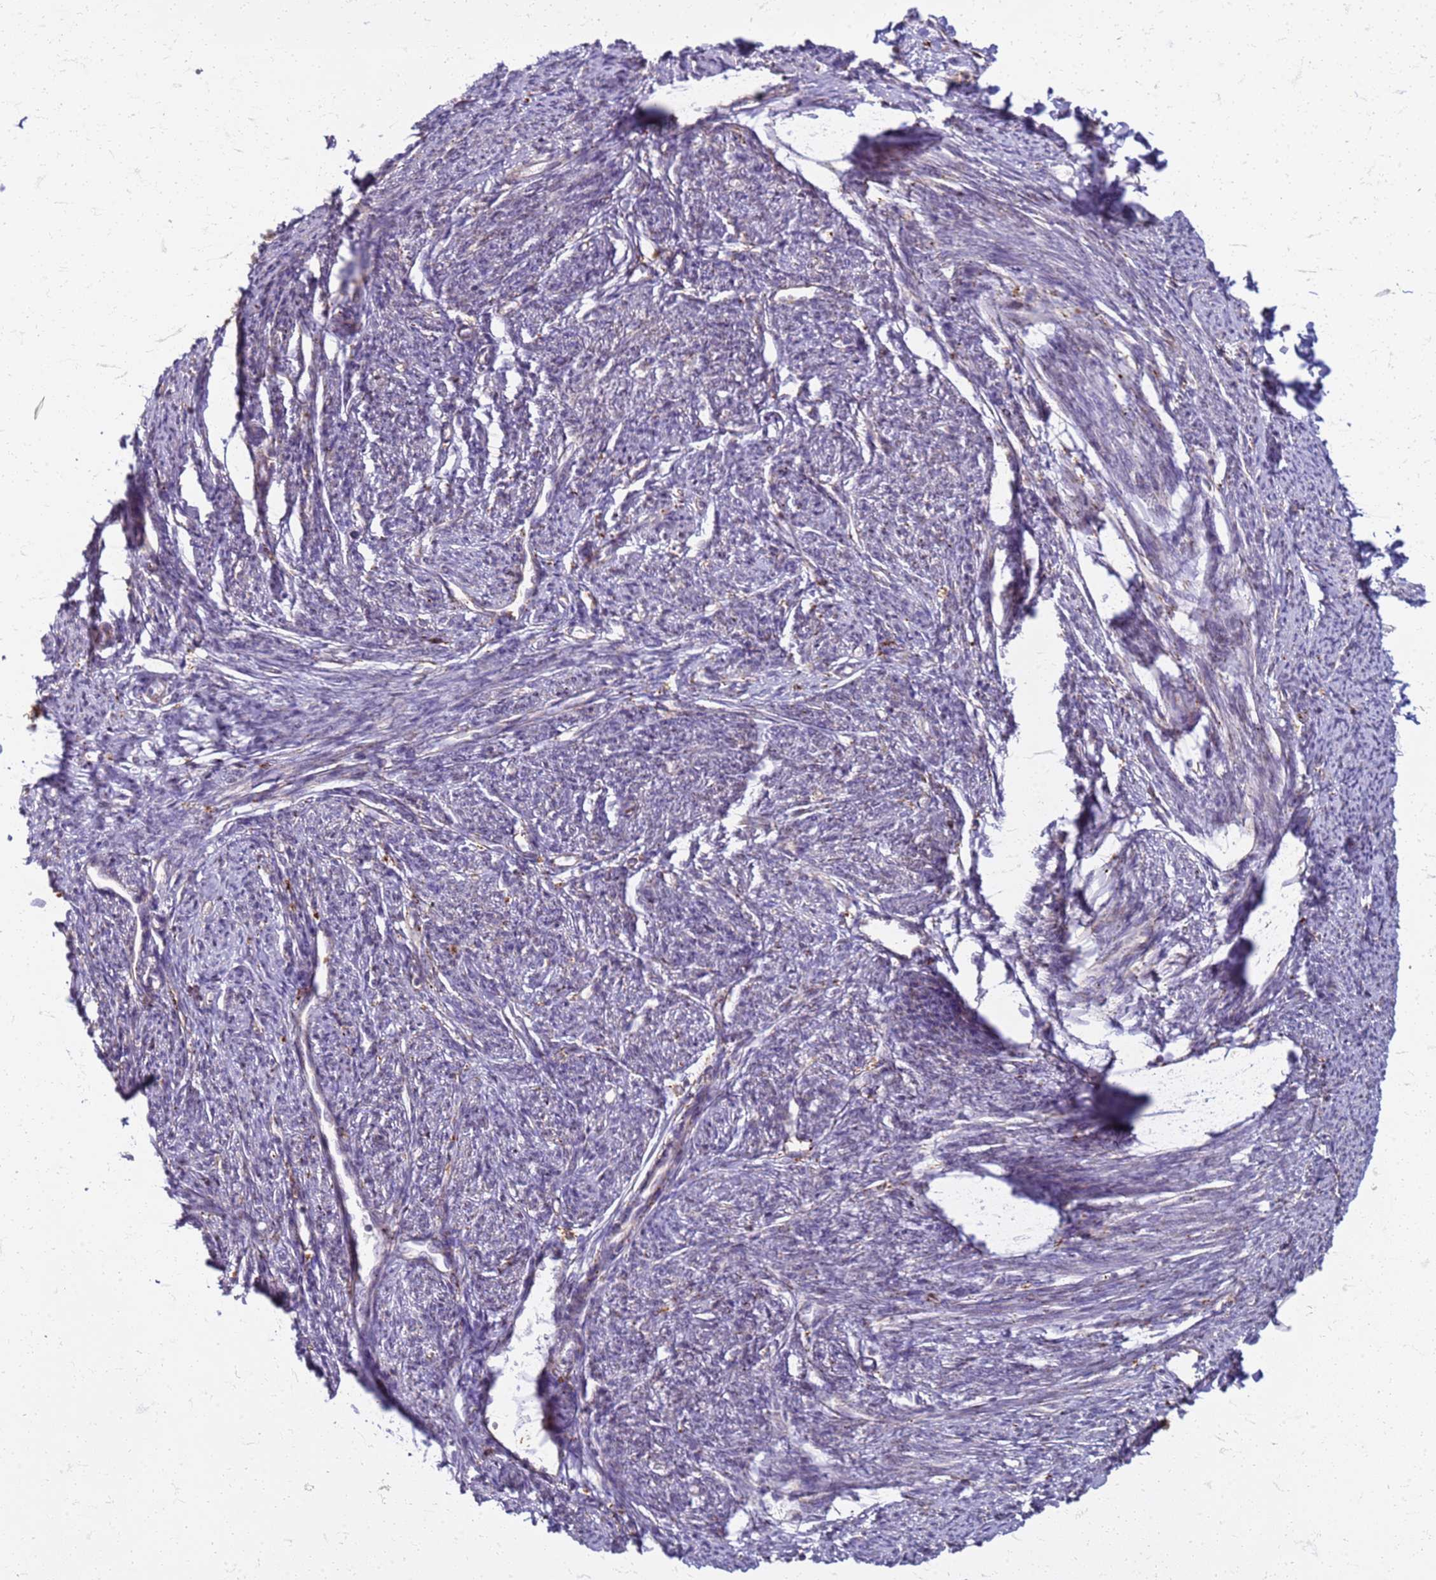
{"staining": {"intensity": "negative", "quantity": "none", "location": "none"}, "tissue": "smooth muscle", "cell_type": "Smooth muscle cells", "image_type": "normal", "snomed": [{"axis": "morphology", "description": "Normal tissue, NOS"}, {"axis": "topography", "description": "Smooth muscle"}, {"axis": "topography", "description": "Uterus"}], "caption": "IHC of unremarkable smooth muscle shows no positivity in smooth muscle cells.", "gene": "PDK3", "patient": {"sex": "female", "age": 59}}